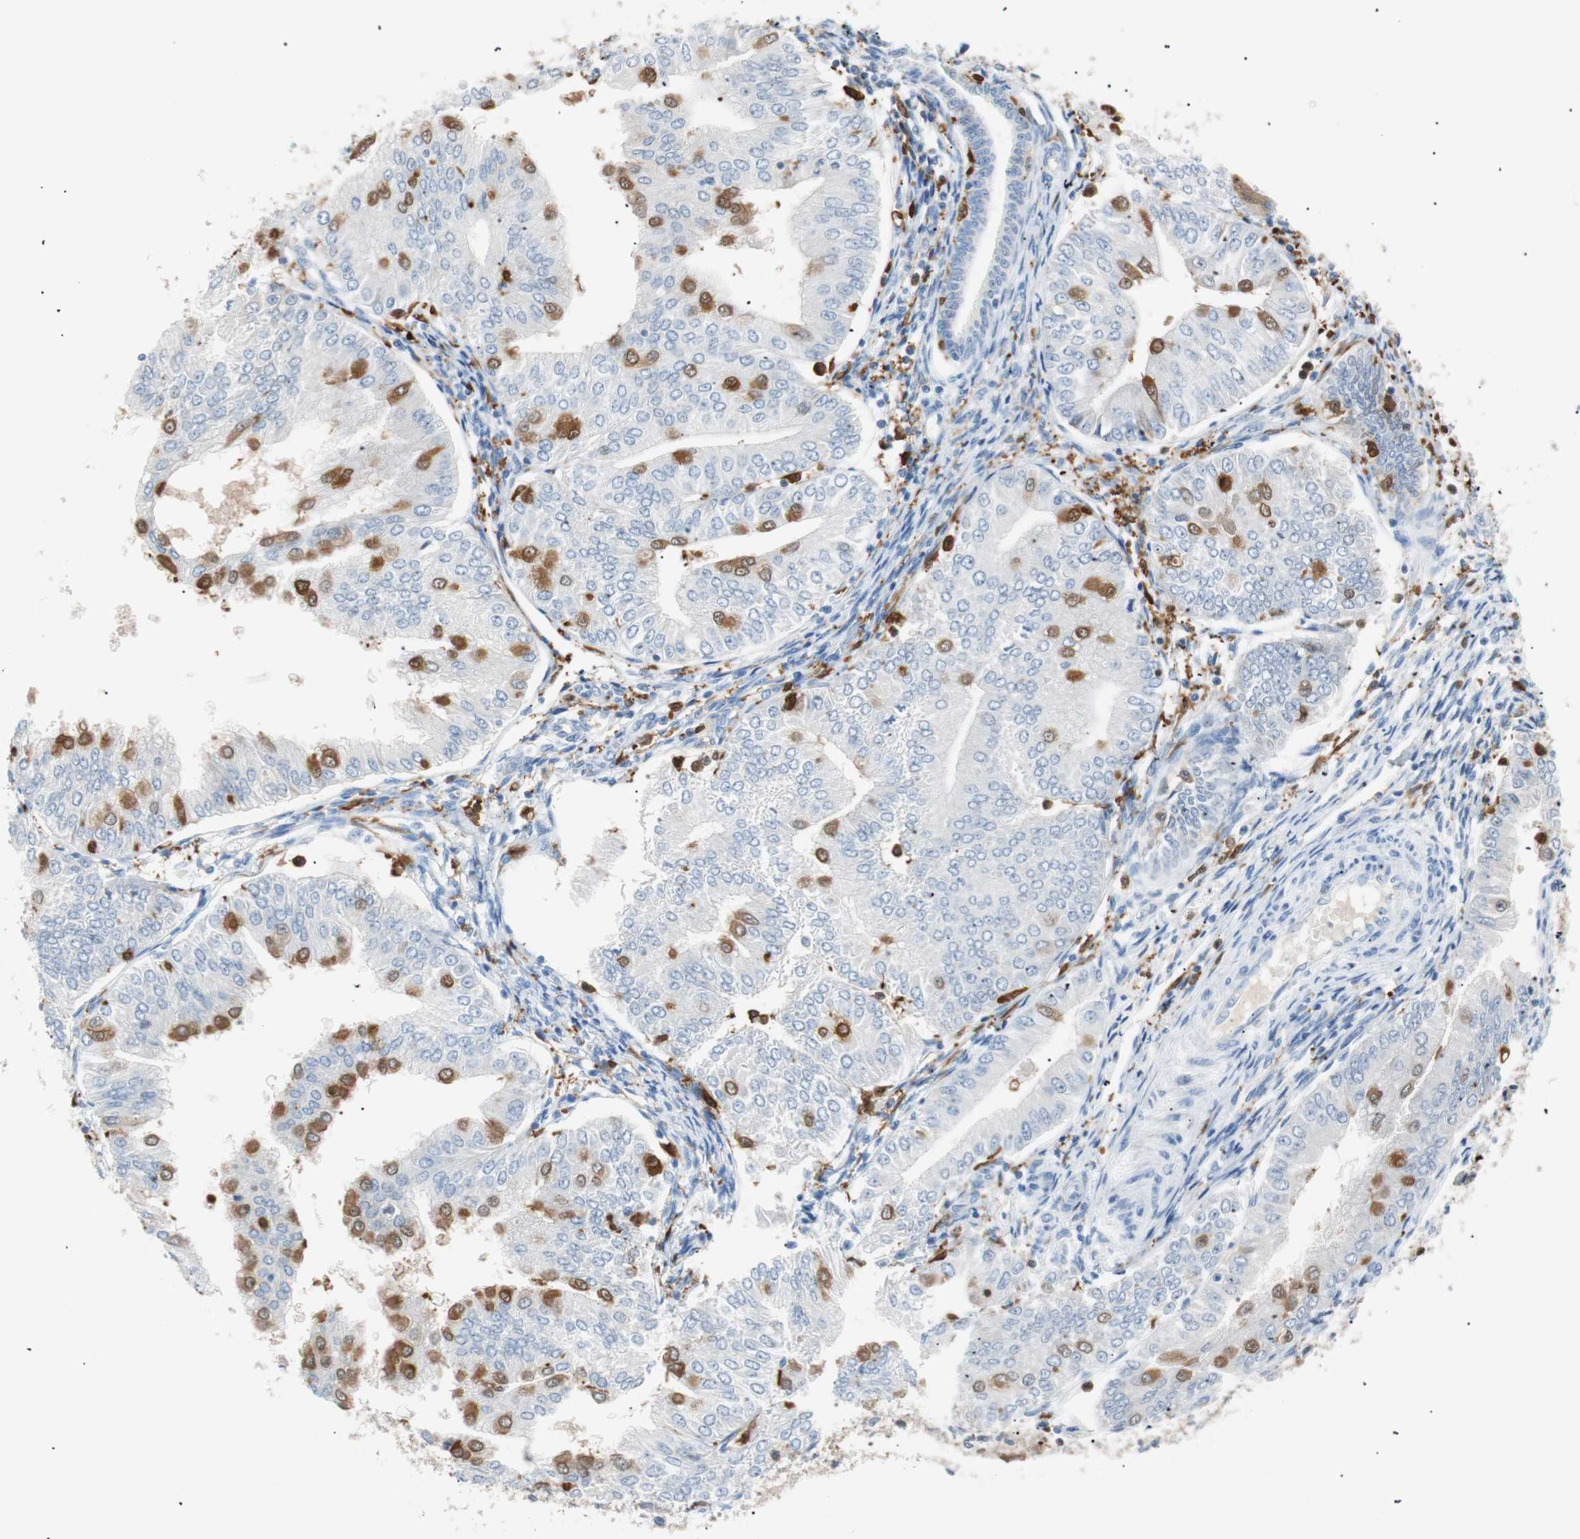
{"staining": {"intensity": "strong", "quantity": "<25%", "location": "cytoplasmic/membranous,nuclear"}, "tissue": "endometrial cancer", "cell_type": "Tumor cells", "image_type": "cancer", "snomed": [{"axis": "morphology", "description": "Adenocarcinoma, NOS"}, {"axis": "topography", "description": "Endometrium"}], "caption": "A brown stain shows strong cytoplasmic/membranous and nuclear staining of a protein in human adenocarcinoma (endometrial) tumor cells.", "gene": "IL18", "patient": {"sex": "female", "age": 53}}